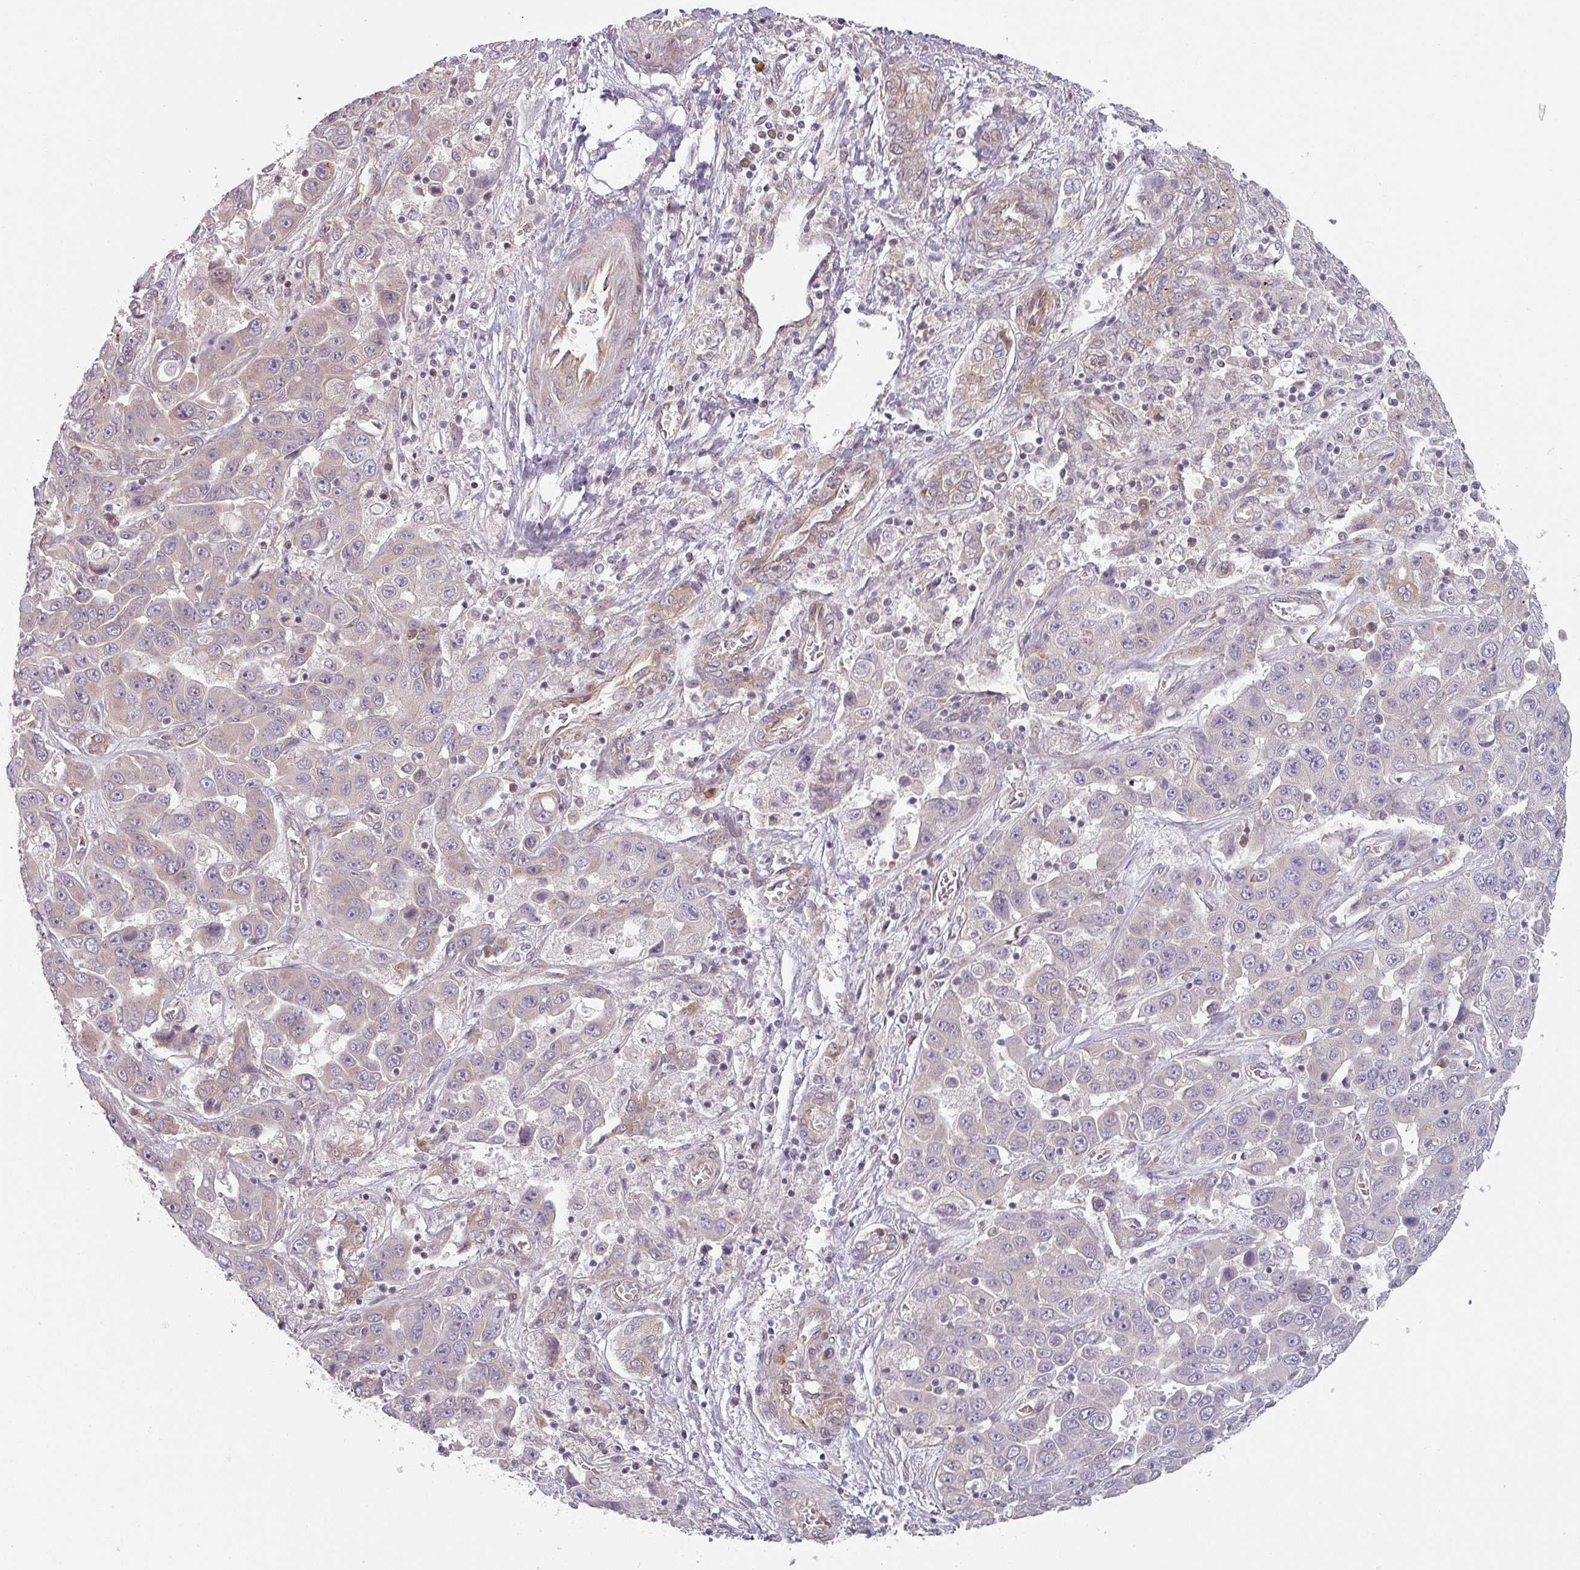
{"staining": {"intensity": "negative", "quantity": "none", "location": "none"}, "tissue": "liver cancer", "cell_type": "Tumor cells", "image_type": "cancer", "snomed": [{"axis": "morphology", "description": "Cholangiocarcinoma"}, {"axis": "topography", "description": "Liver"}], "caption": "DAB immunohistochemical staining of cholangiocarcinoma (liver) shows no significant positivity in tumor cells. The staining was performed using DAB (3,3'-diaminobenzidine) to visualize the protein expression in brown, while the nuclei were stained in blue with hematoxylin (Magnification: 20x).", "gene": "TAPT1", "patient": {"sex": "female", "age": 52}}